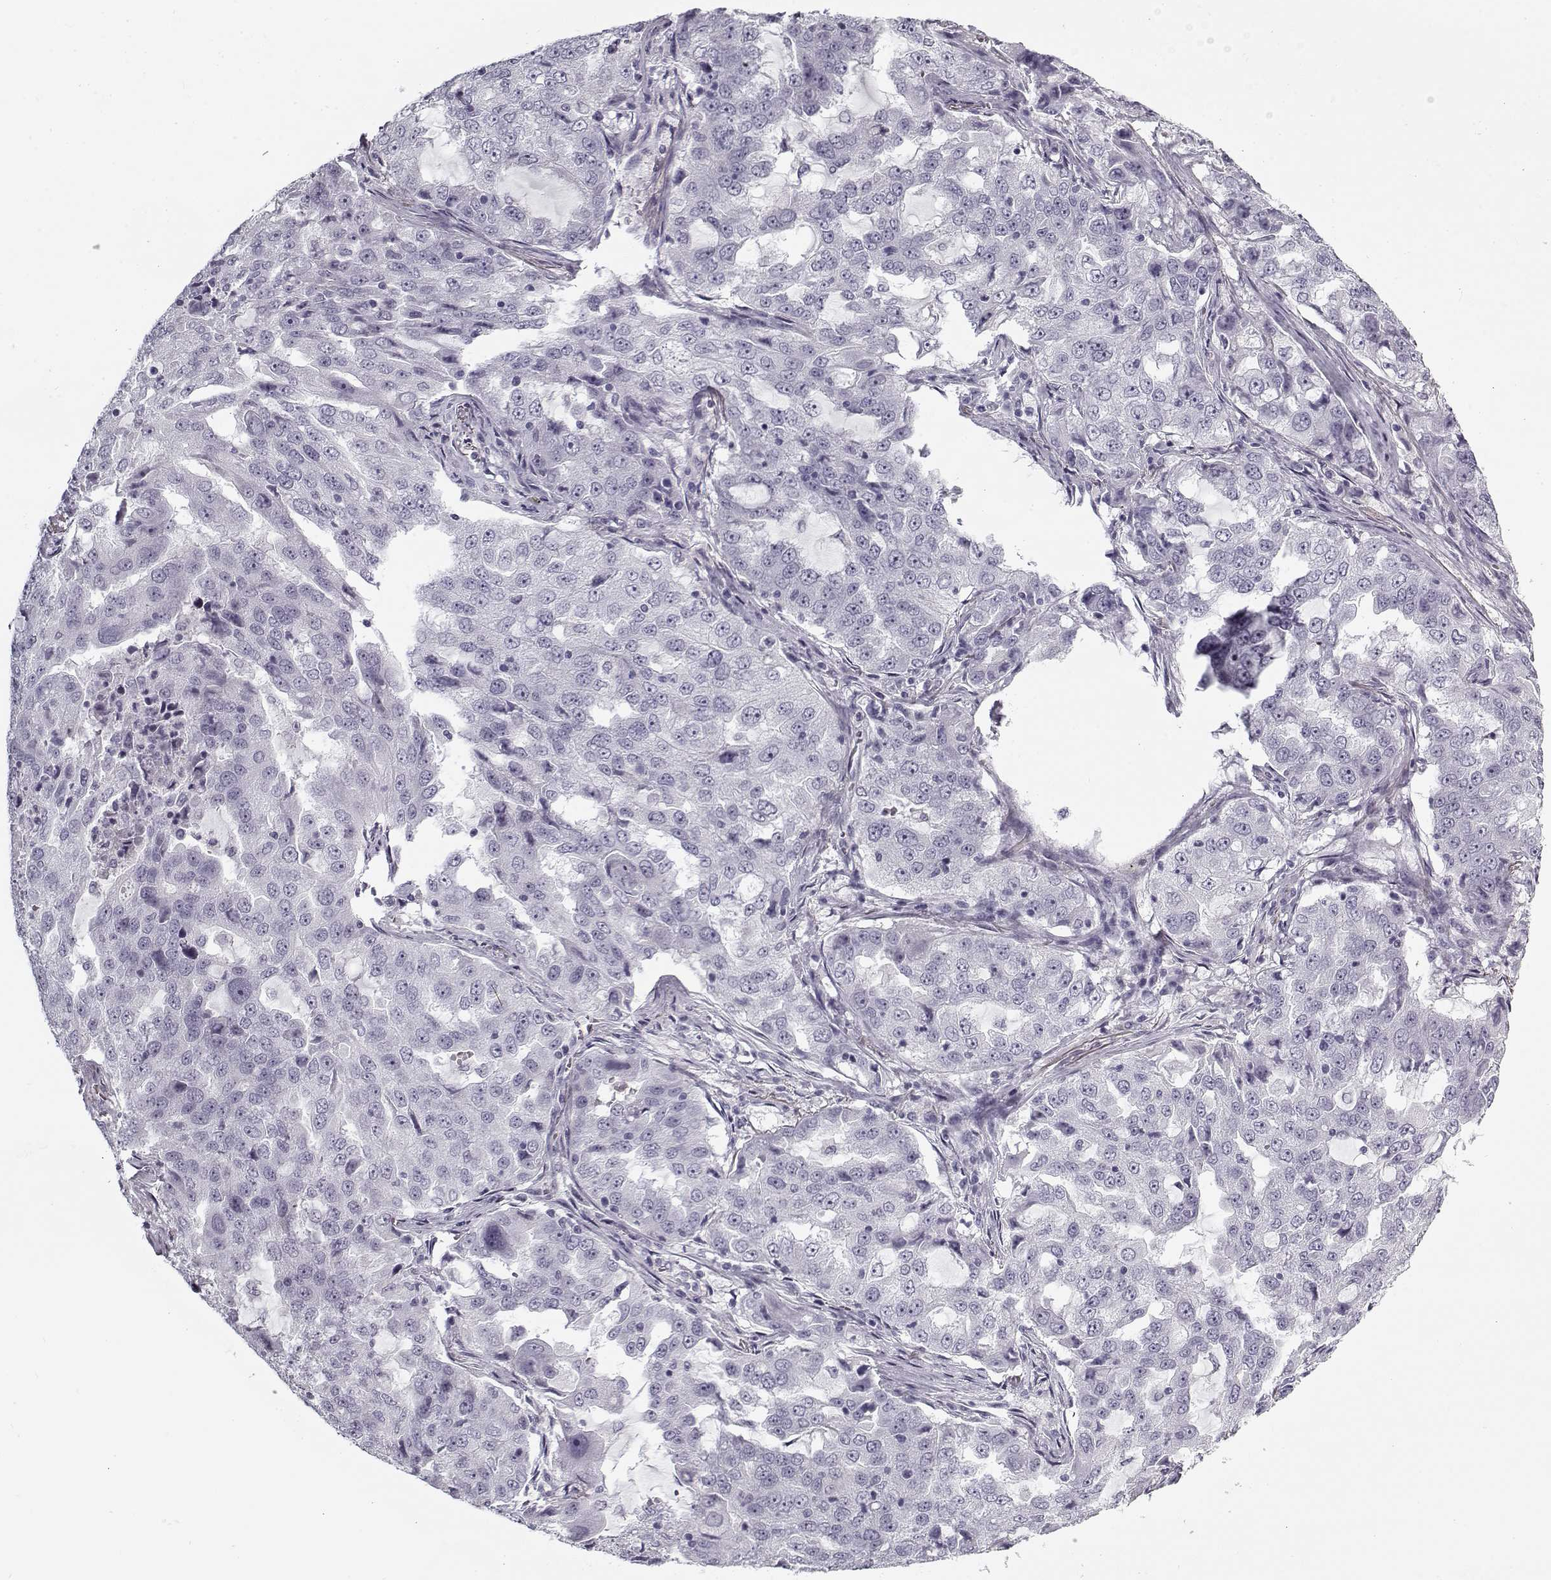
{"staining": {"intensity": "negative", "quantity": "none", "location": "none"}, "tissue": "lung cancer", "cell_type": "Tumor cells", "image_type": "cancer", "snomed": [{"axis": "morphology", "description": "Adenocarcinoma, NOS"}, {"axis": "topography", "description": "Lung"}], "caption": "An image of human lung cancer (adenocarcinoma) is negative for staining in tumor cells.", "gene": "SNCA", "patient": {"sex": "female", "age": 61}}